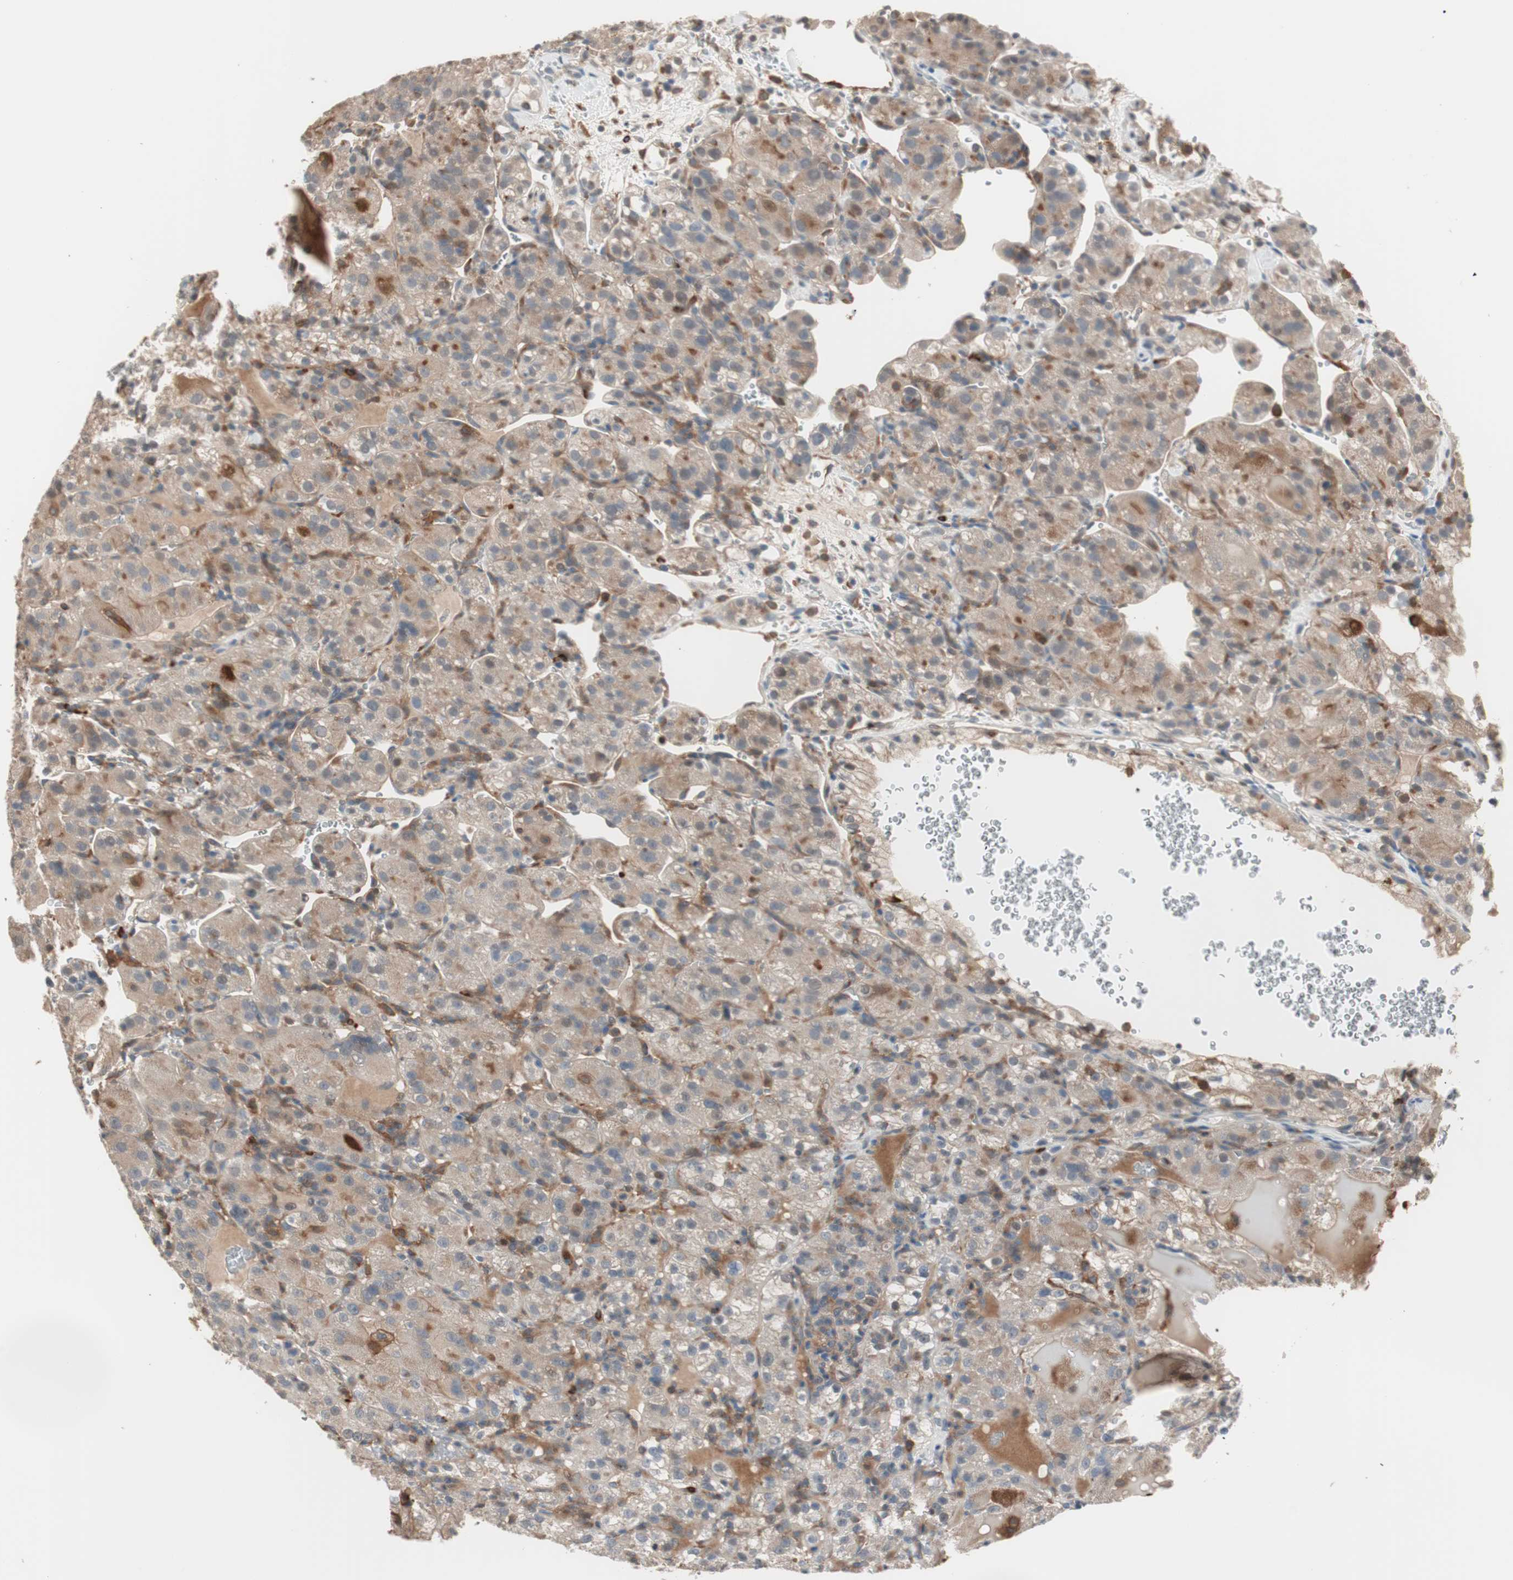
{"staining": {"intensity": "moderate", "quantity": ">75%", "location": "cytoplasmic/membranous"}, "tissue": "renal cancer", "cell_type": "Tumor cells", "image_type": "cancer", "snomed": [{"axis": "morphology", "description": "Normal tissue, NOS"}, {"axis": "morphology", "description": "Adenocarcinoma, NOS"}, {"axis": "topography", "description": "Kidney"}], "caption": "The photomicrograph exhibits a brown stain indicating the presence of a protein in the cytoplasmic/membranous of tumor cells in renal cancer.", "gene": "STAB1", "patient": {"sex": "male", "age": 61}}